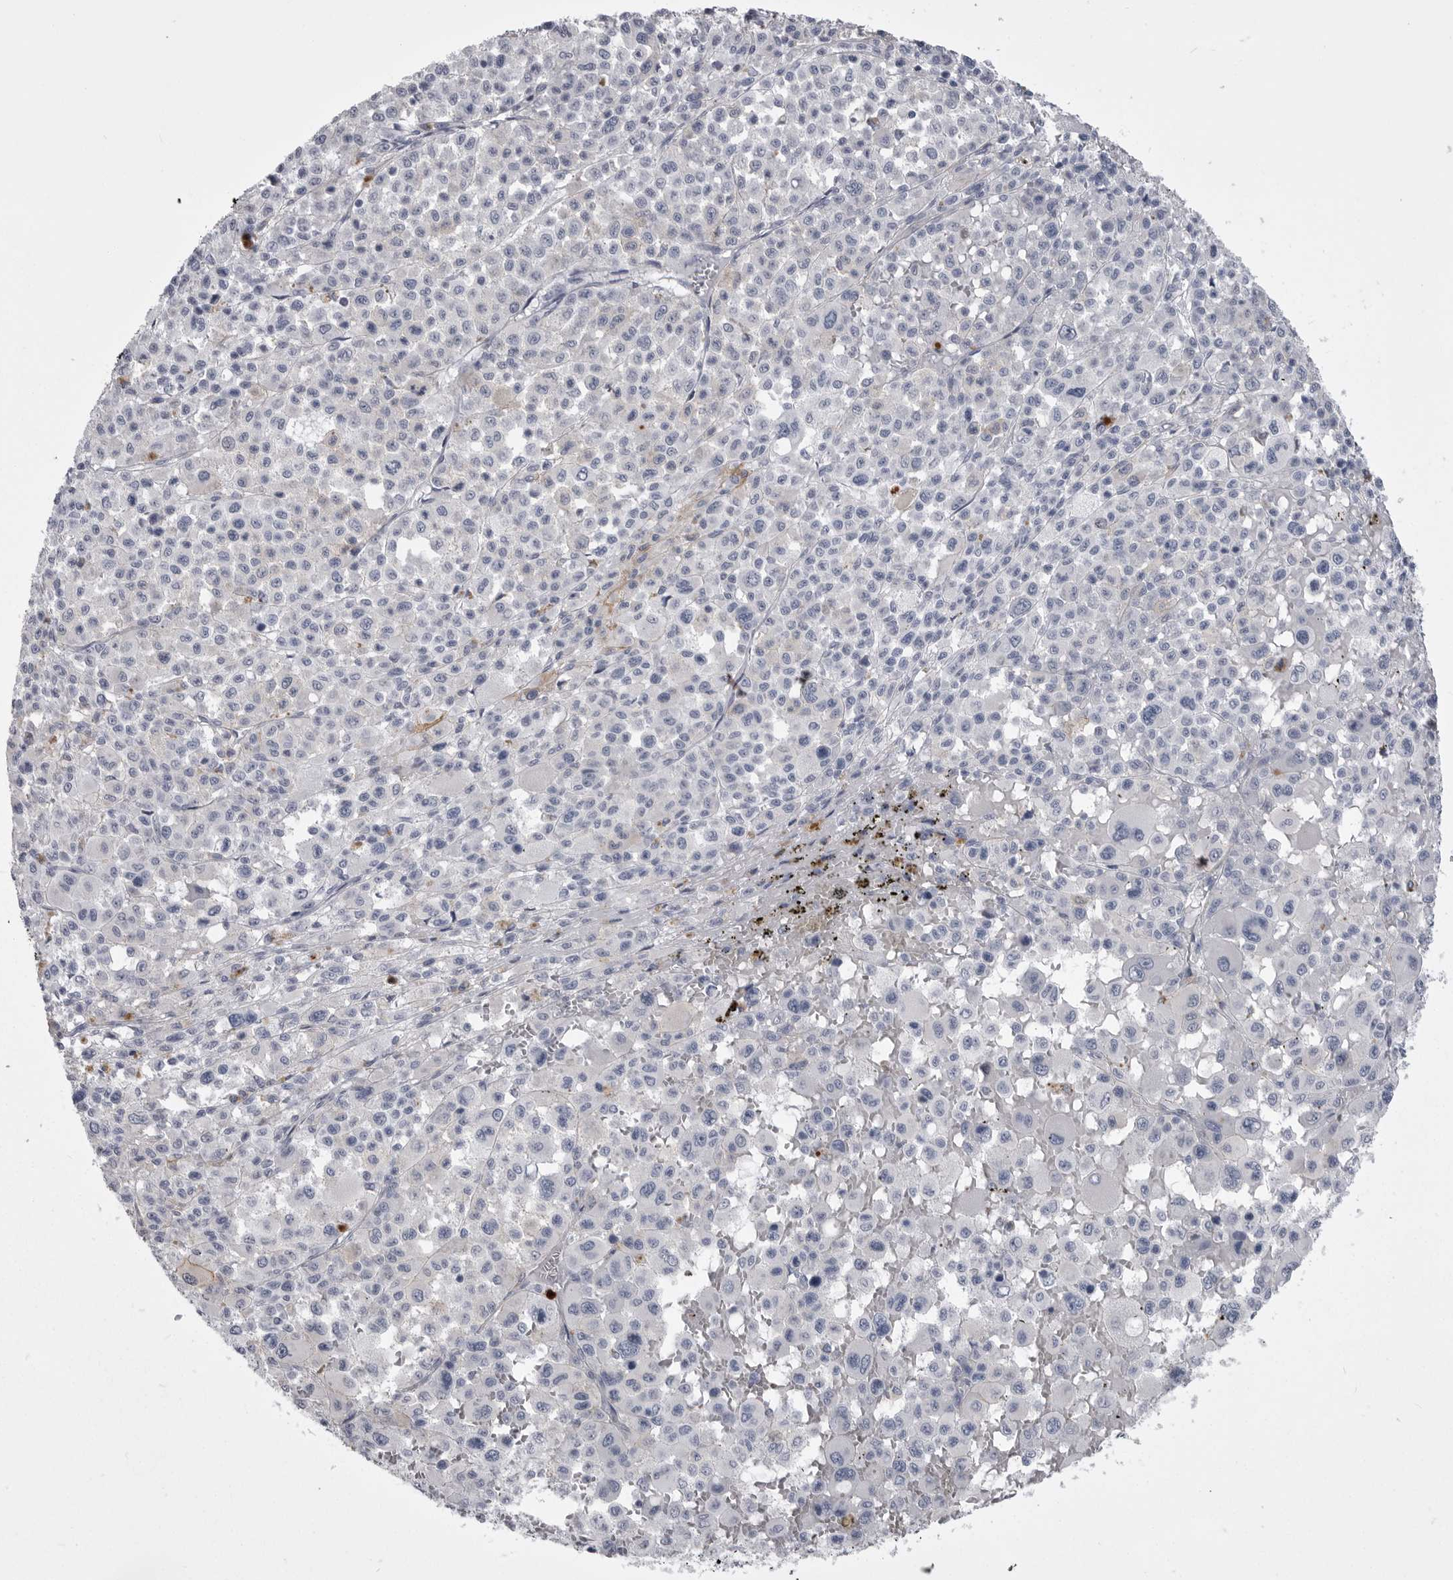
{"staining": {"intensity": "negative", "quantity": "none", "location": "none"}, "tissue": "melanoma", "cell_type": "Tumor cells", "image_type": "cancer", "snomed": [{"axis": "morphology", "description": "Malignant melanoma, Metastatic site"}, {"axis": "topography", "description": "Skin"}], "caption": "This is a image of immunohistochemistry (IHC) staining of malignant melanoma (metastatic site), which shows no staining in tumor cells.", "gene": "ANK2", "patient": {"sex": "female", "age": 74}}